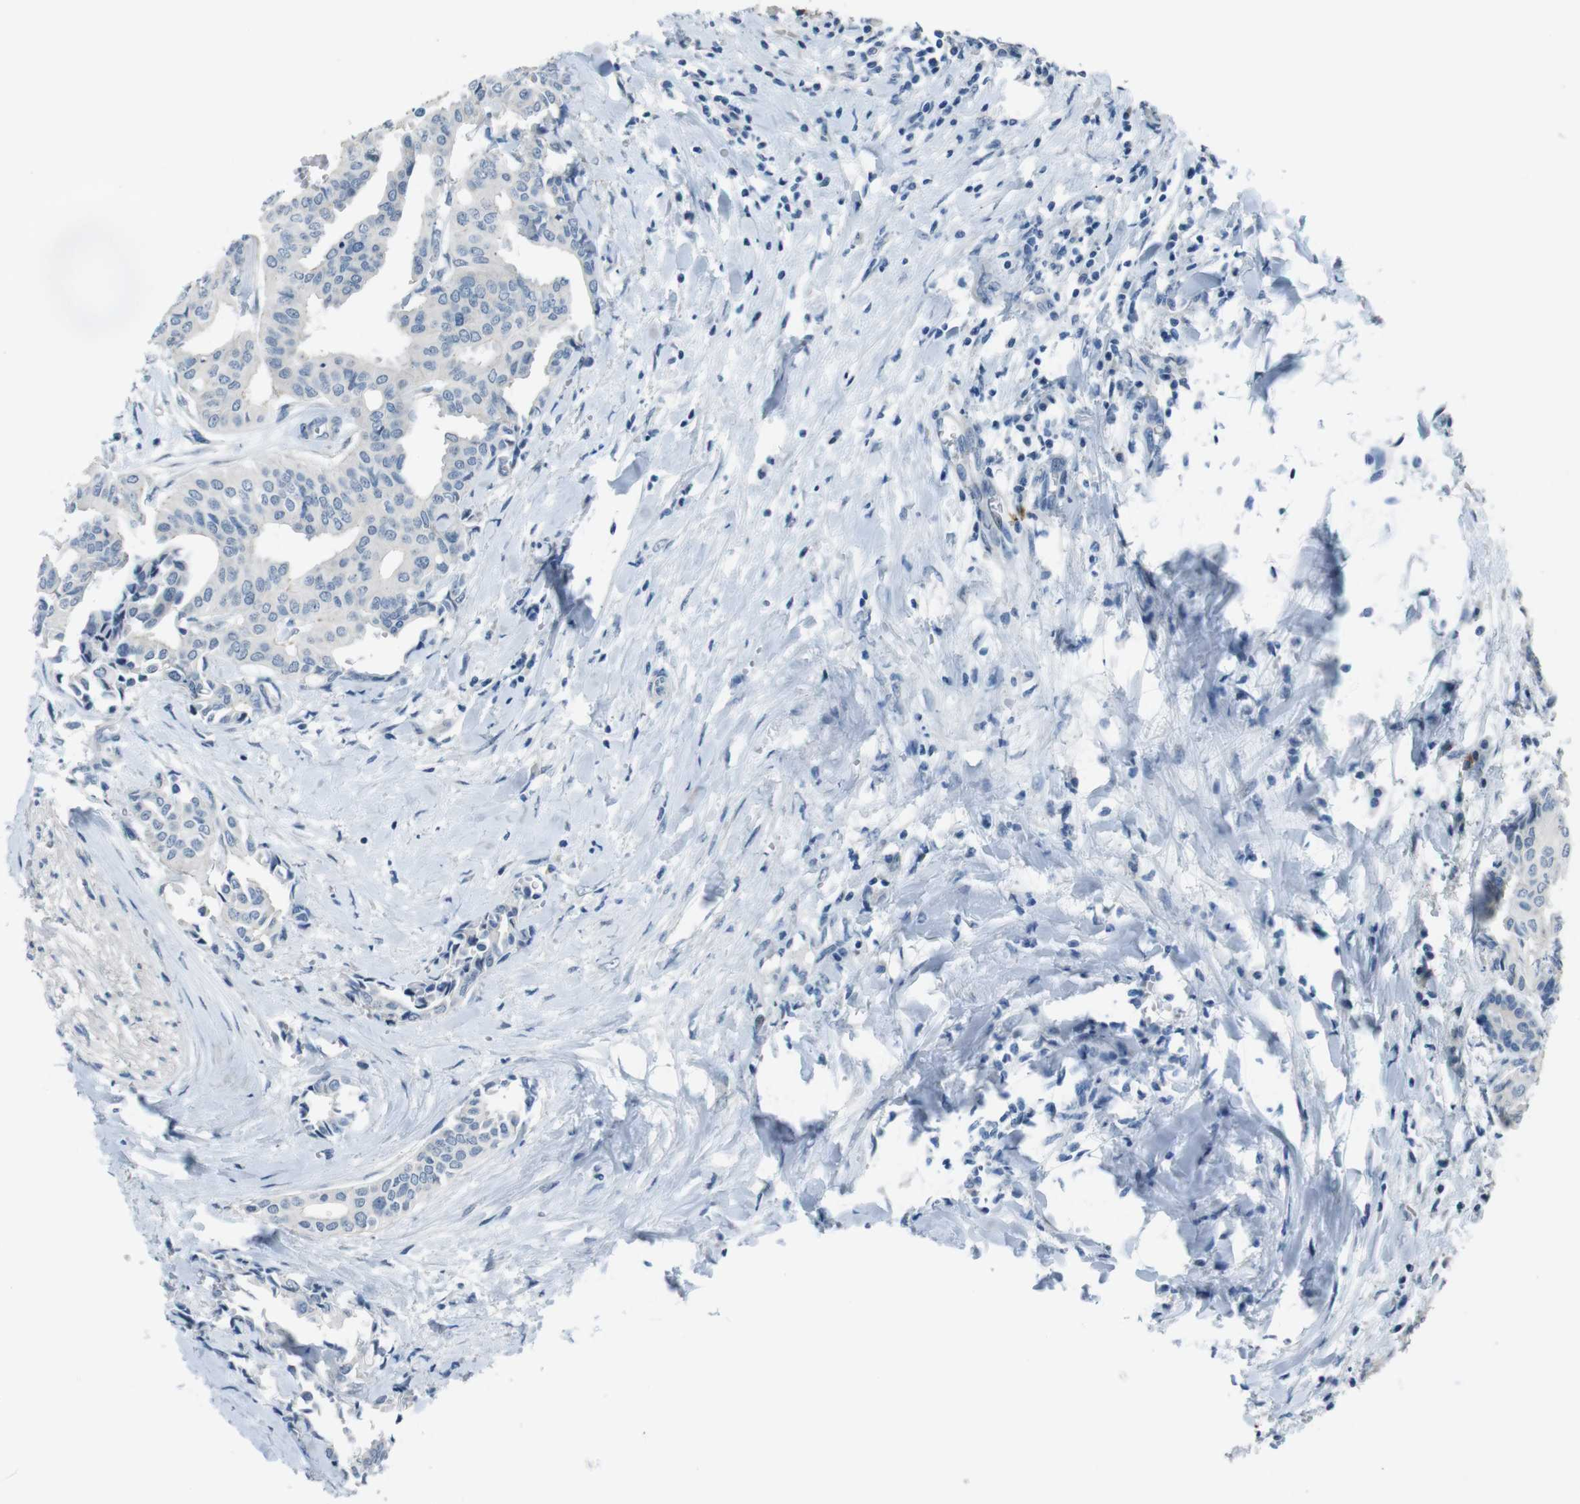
{"staining": {"intensity": "negative", "quantity": "none", "location": "none"}, "tissue": "head and neck cancer", "cell_type": "Tumor cells", "image_type": "cancer", "snomed": [{"axis": "morphology", "description": "Adenocarcinoma, NOS"}, {"axis": "topography", "description": "Salivary gland"}, {"axis": "topography", "description": "Head-Neck"}], "caption": "Human adenocarcinoma (head and neck) stained for a protein using immunohistochemistry (IHC) exhibits no expression in tumor cells.", "gene": "HRH2", "patient": {"sex": "female", "age": 59}}